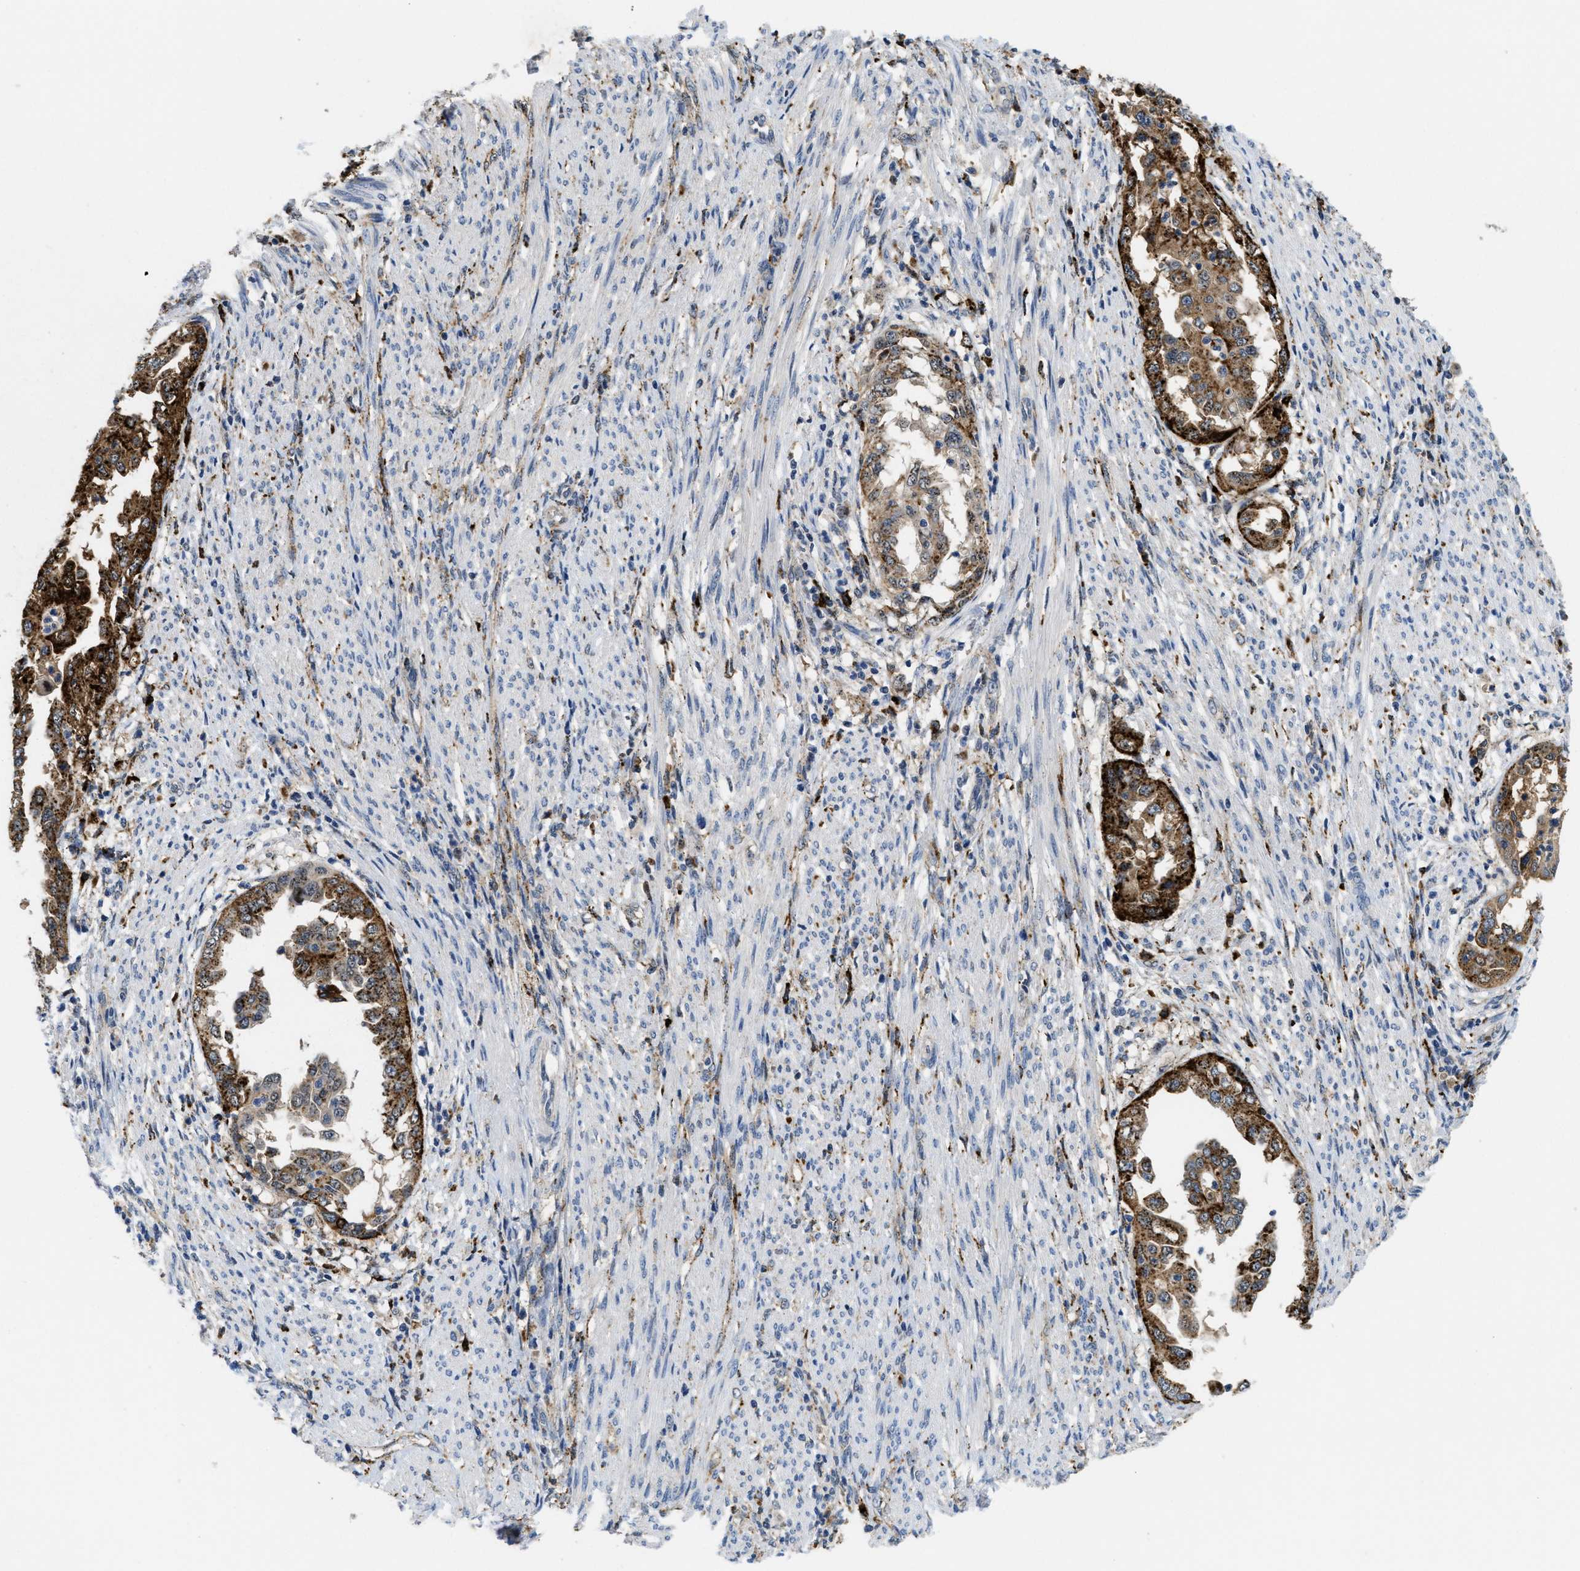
{"staining": {"intensity": "strong", "quantity": "25%-75%", "location": "cytoplasmic/membranous"}, "tissue": "endometrial cancer", "cell_type": "Tumor cells", "image_type": "cancer", "snomed": [{"axis": "morphology", "description": "Adenocarcinoma, NOS"}, {"axis": "topography", "description": "Endometrium"}], "caption": "High-power microscopy captured an immunohistochemistry (IHC) image of endometrial cancer (adenocarcinoma), revealing strong cytoplasmic/membranous staining in about 25%-75% of tumor cells. (Brightfield microscopy of DAB IHC at high magnification).", "gene": "BMPR2", "patient": {"sex": "female", "age": 85}}